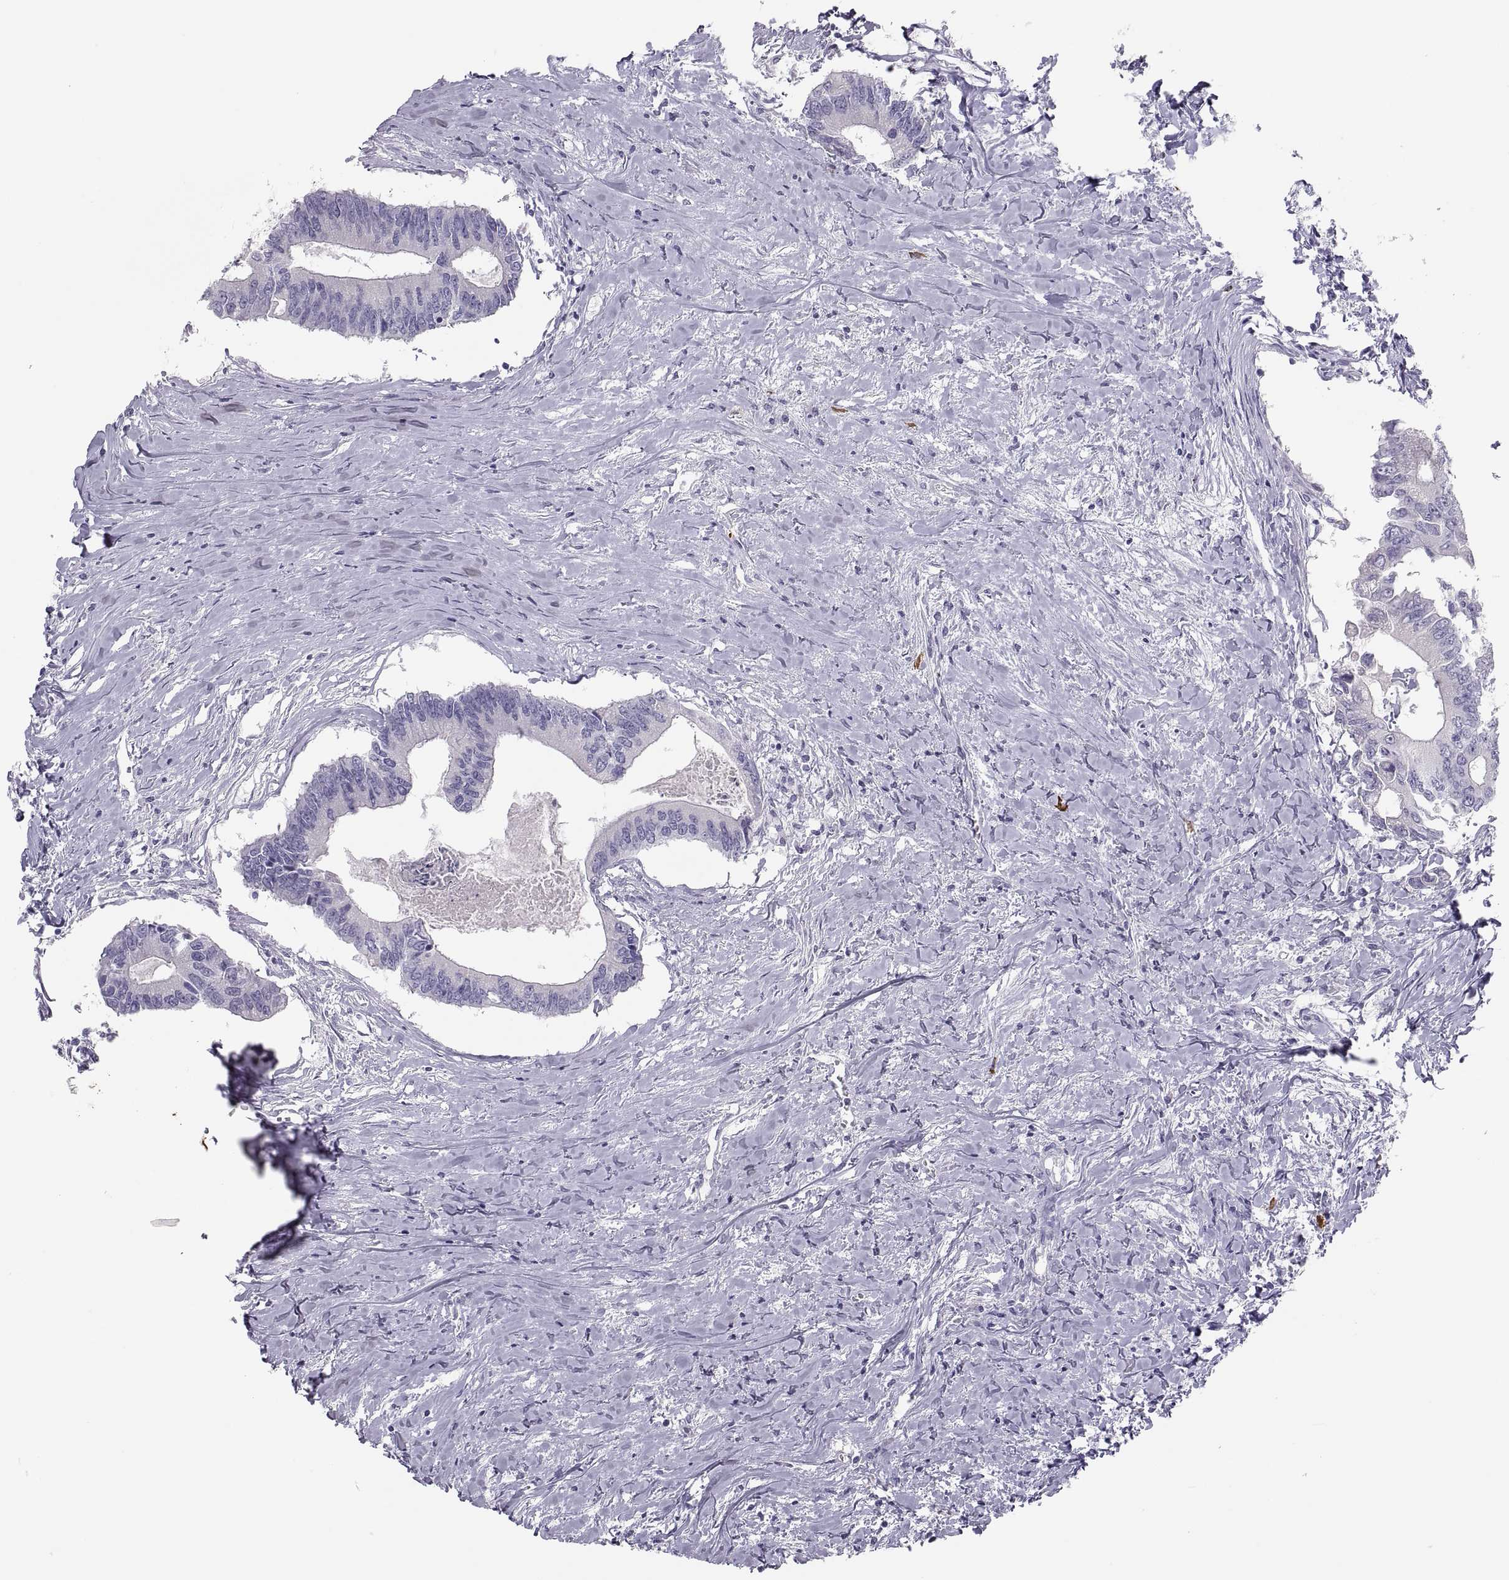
{"staining": {"intensity": "negative", "quantity": "none", "location": "none"}, "tissue": "colorectal cancer", "cell_type": "Tumor cells", "image_type": "cancer", "snomed": [{"axis": "morphology", "description": "Adenocarcinoma, NOS"}, {"axis": "topography", "description": "Colon"}], "caption": "Colorectal cancer (adenocarcinoma) was stained to show a protein in brown. There is no significant expression in tumor cells.", "gene": "MAGEB2", "patient": {"sex": "male", "age": 53}}